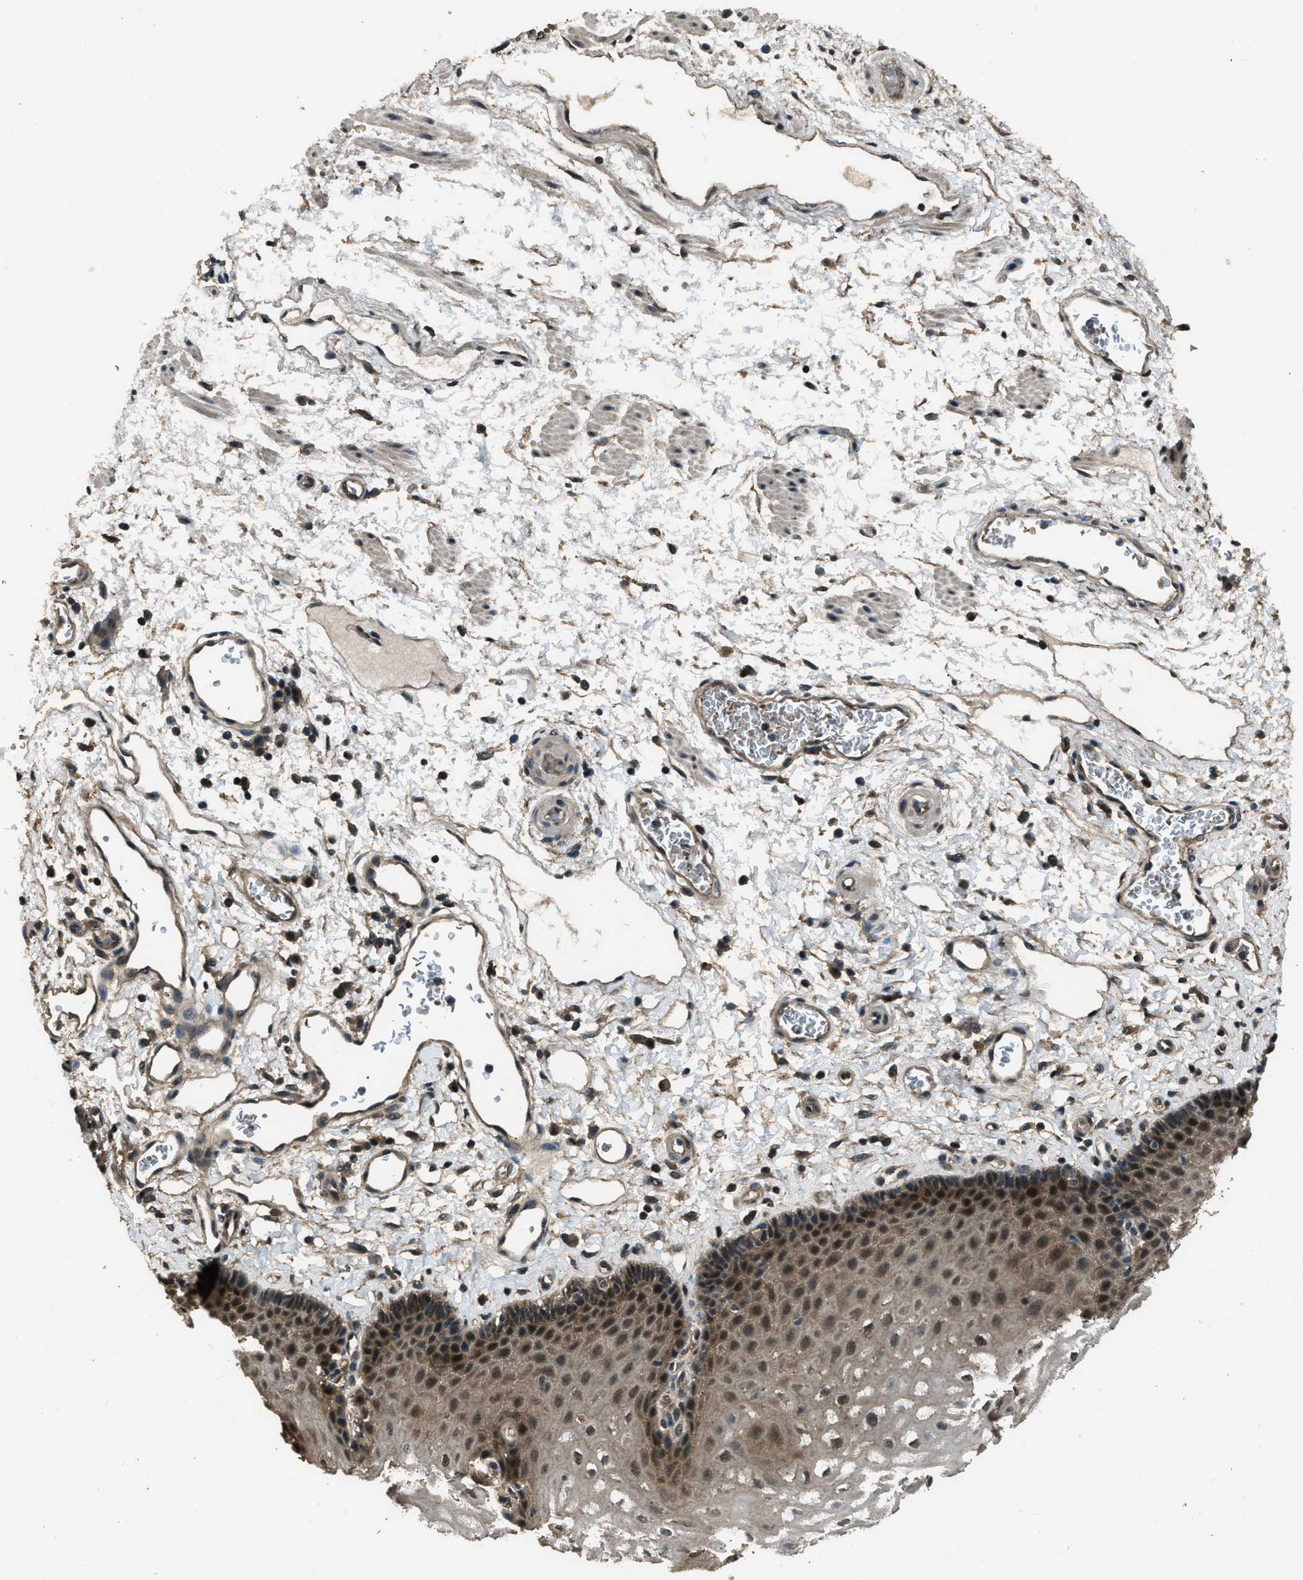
{"staining": {"intensity": "strong", "quantity": ">75%", "location": "cytoplasmic/membranous,nuclear"}, "tissue": "esophagus", "cell_type": "Squamous epithelial cells", "image_type": "normal", "snomed": [{"axis": "morphology", "description": "Normal tissue, NOS"}, {"axis": "topography", "description": "Esophagus"}], "caption": "IHC staining of benign esophagus, which displays high levels of strong cytoplasmic/membranous,nuclear expression in approximately >75% of squamous epithelial cells indicating strong cytoplasmic/membranous,nuclear protein positivity. The staining was performed using DAB (3,3'-diaminobenzidine) (brown) for protein detection and nuclei were counterstained in hematoxylin (blue).", "gene": "NUDCD3", "patient": {"sex": "male", "age": 54}}